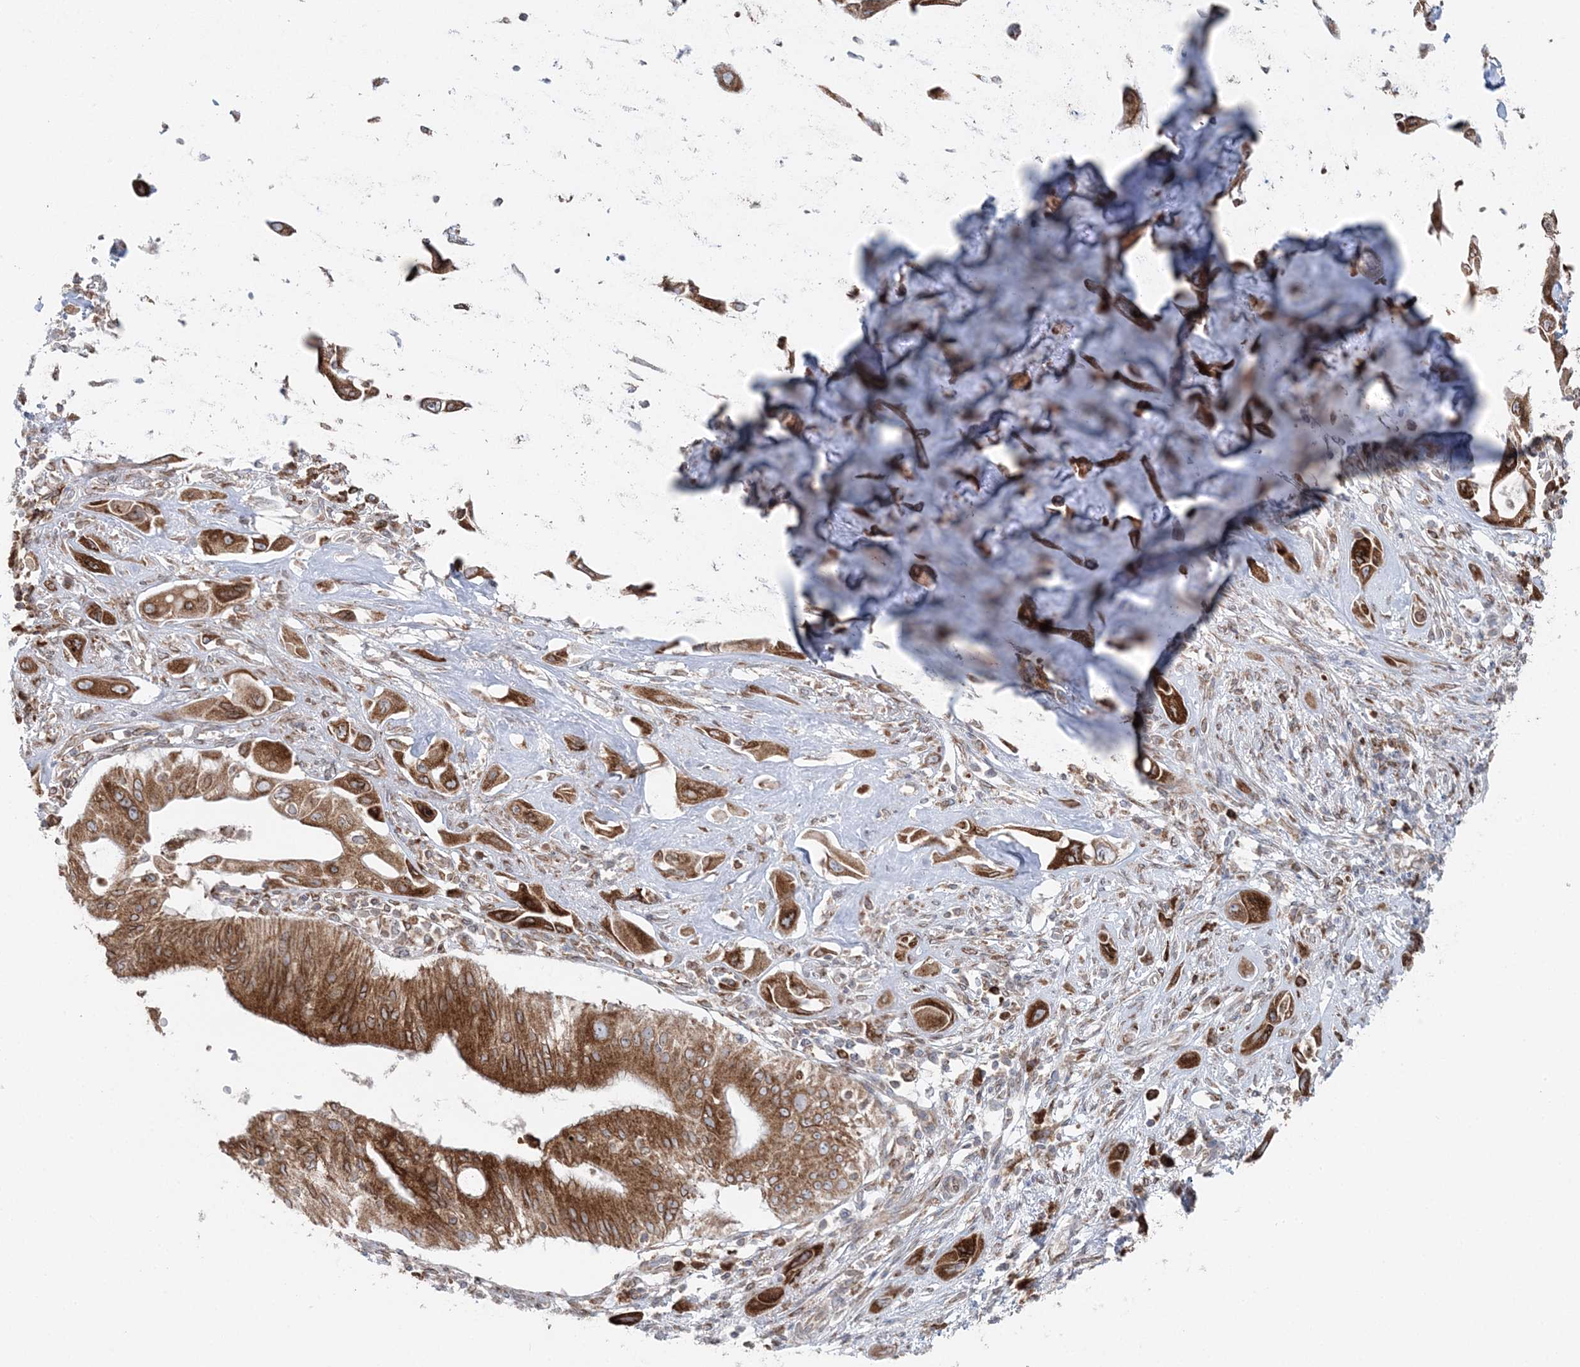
{"staining": {"intensity": "moderate", "quantity": ">75%", "location": "cytoplasmic/membranous"}, "tissue": "pancreatic cancer", "cell_type": "Tumor cells", "image_type": "cancer", "snomed": [{"axis": "morphology", "description": "Adenocarcinoma, NOS"}, {"axis": "topography", "description": "Pancreas"}], "caption": "Moderate cytoplasmic/membranous protein staining is identified in about >75% of tumor cells in pancreatic cancer (adenocarcinoma).", "gene": "TMED10", "patient": {"sex": "male", "age": 68}}